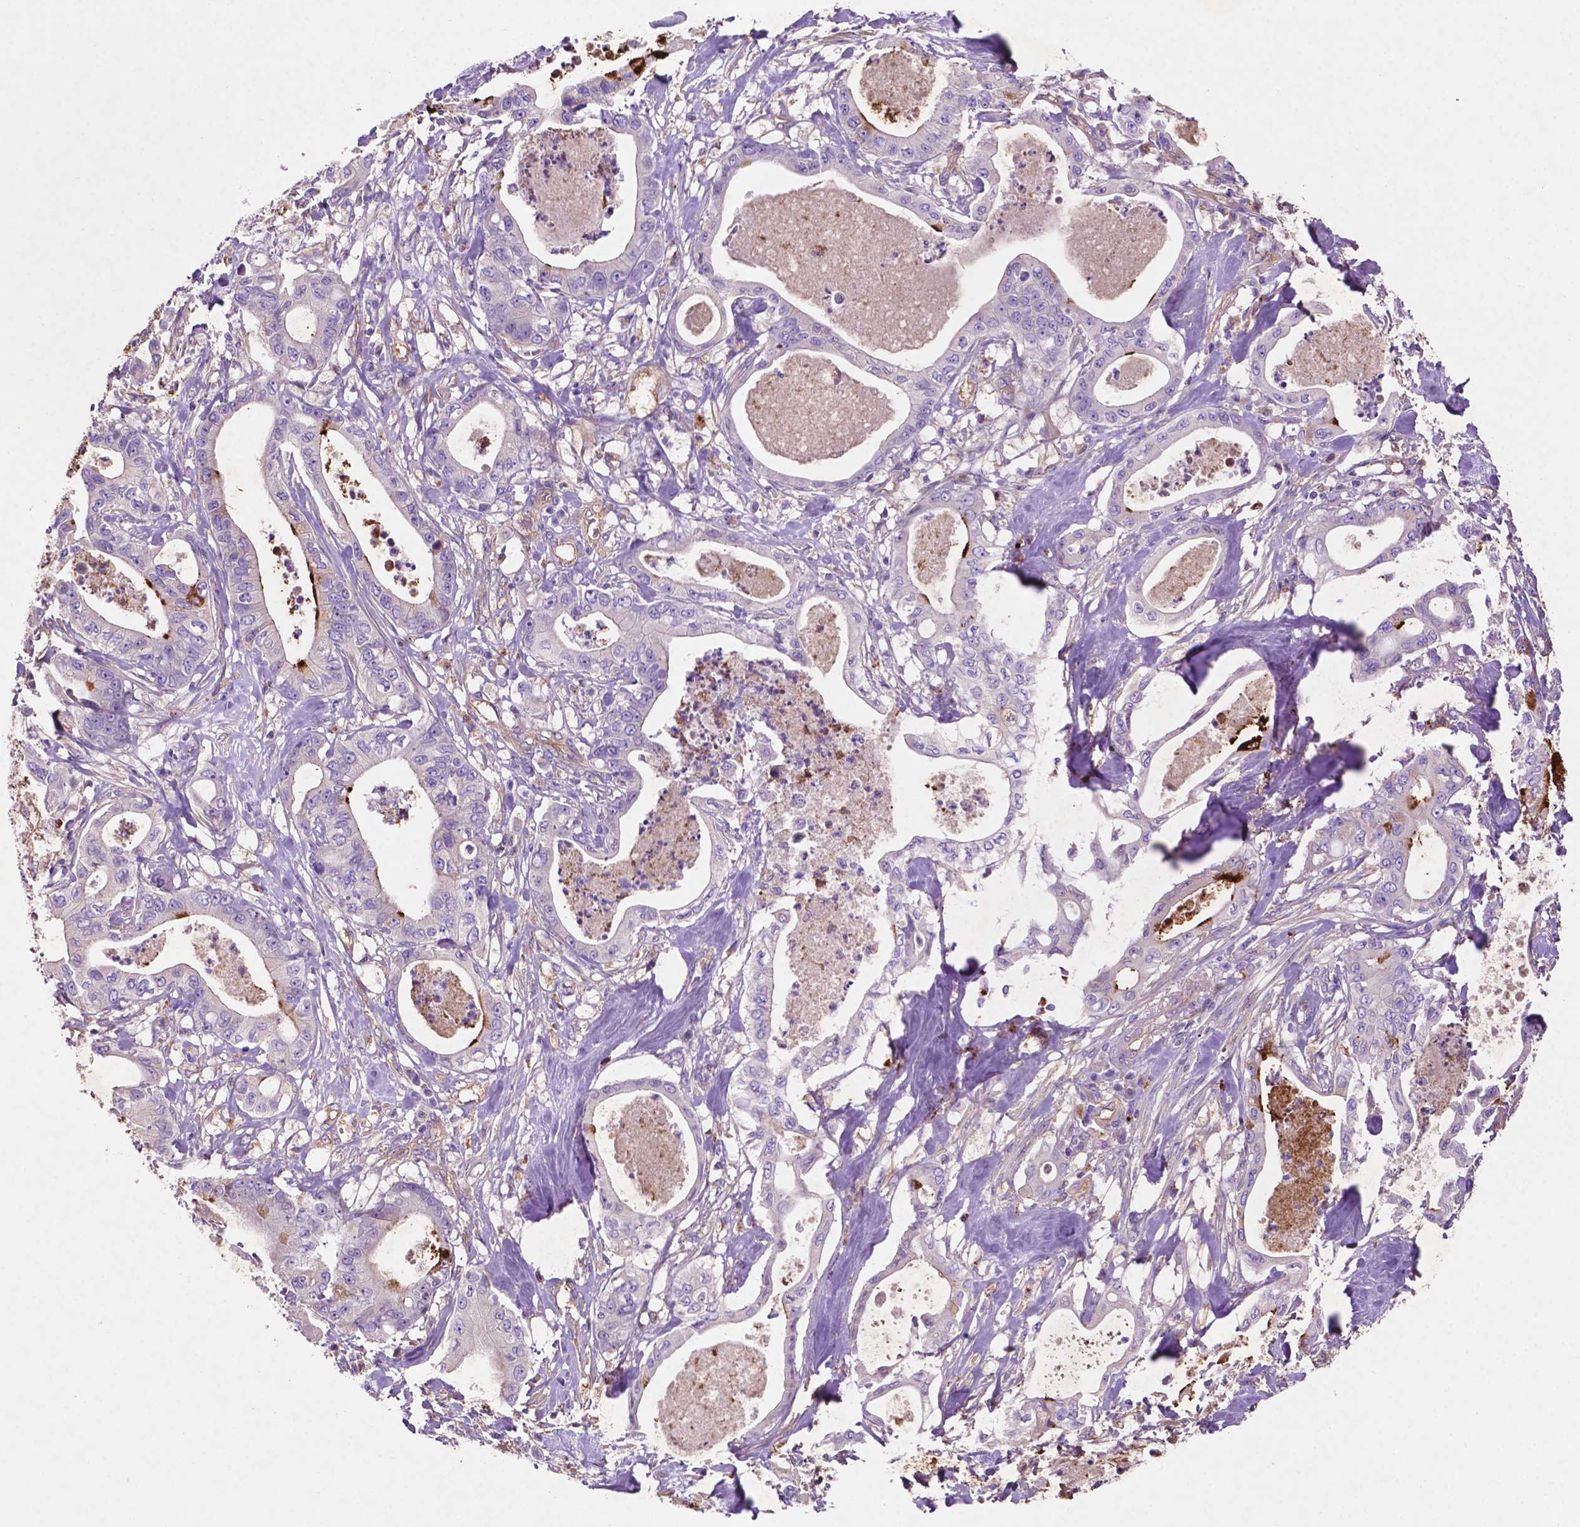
{"staining": {"intensity": "strong", "quantity": "<25%", "location": "cytoplasmic/membranous"}, "tissue": "pancreatic cancer", "cell_type": "Tumor cells", "image_type": "cancer", "snomed": [{"axis": "morphology", "description": "Adenocarcinoma, NOS"}, {"axis": "topography", "description": "Pancreas"}], "caption": "Pancreatic cancer stained for a protein (brown) exhibits strong cytoplasmic/membranous positive staining in about <25% of tumor cells.", "gene": "GDPD5", "patient": {"sex": "male", "age": 71}}